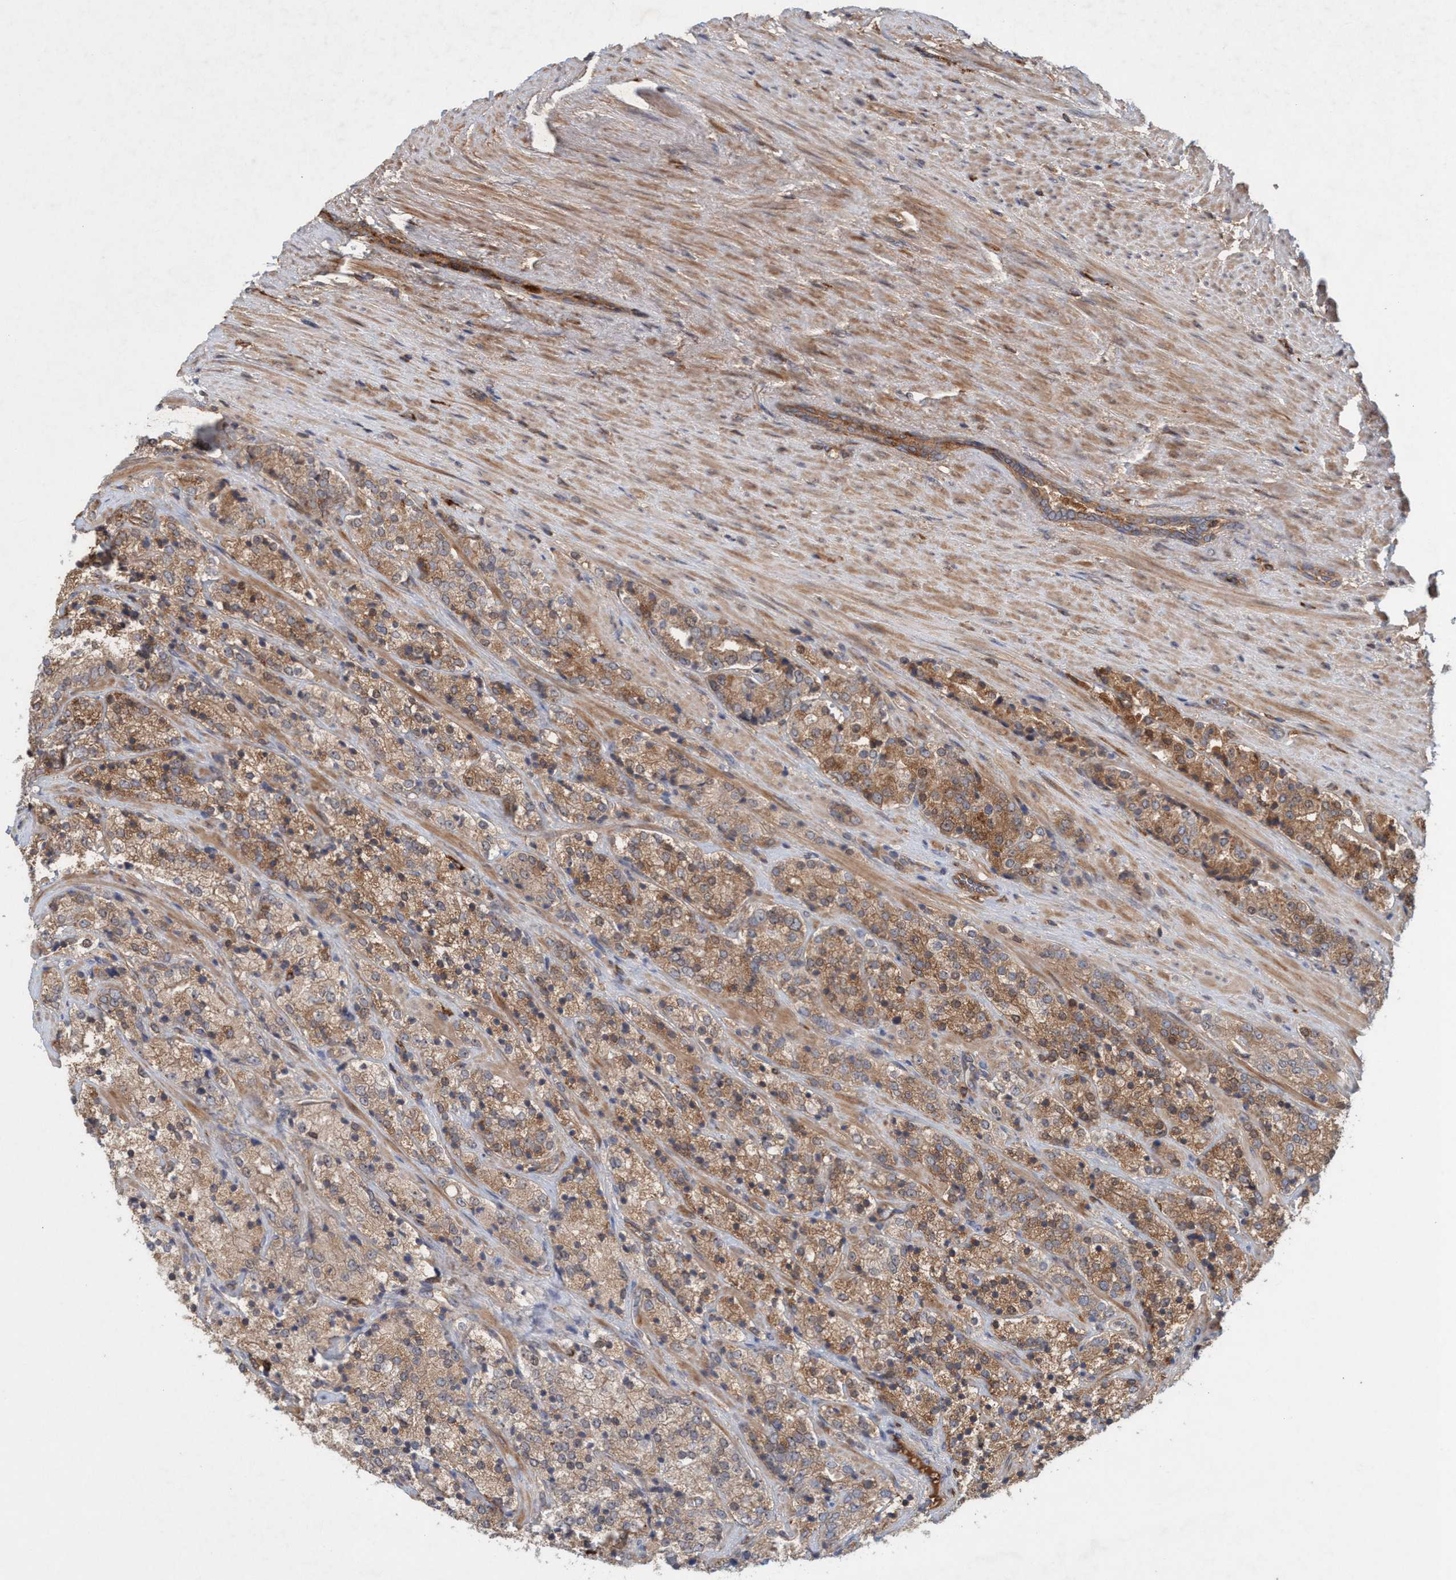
{"staining": {"intensity": "moderate", "quantity": ">75%", "location": "cytoplasmic/membranous"}, "tissue": "prostate cancer", "cell_type": "Tumor cells", "image_type": "cancer", "snomed": [{"axis": "morphology", "description": "Adenocarcinoma, High grade"}, {"axis": "topography", "description": "Prostate"}], "caption": "The image reveals staining of prostate cancer, revealing moderate cytoplasmic/membranous protein expression (brown color) within tumor cells. The protein is stained brown, and the nuclei are stained in blue (DAB (3,3'-diaminobenzidine) IHC with brightfield microscopy, high magnification).", "gene": "SPECC1", "patient": {"sex": "male", "age": 71}}